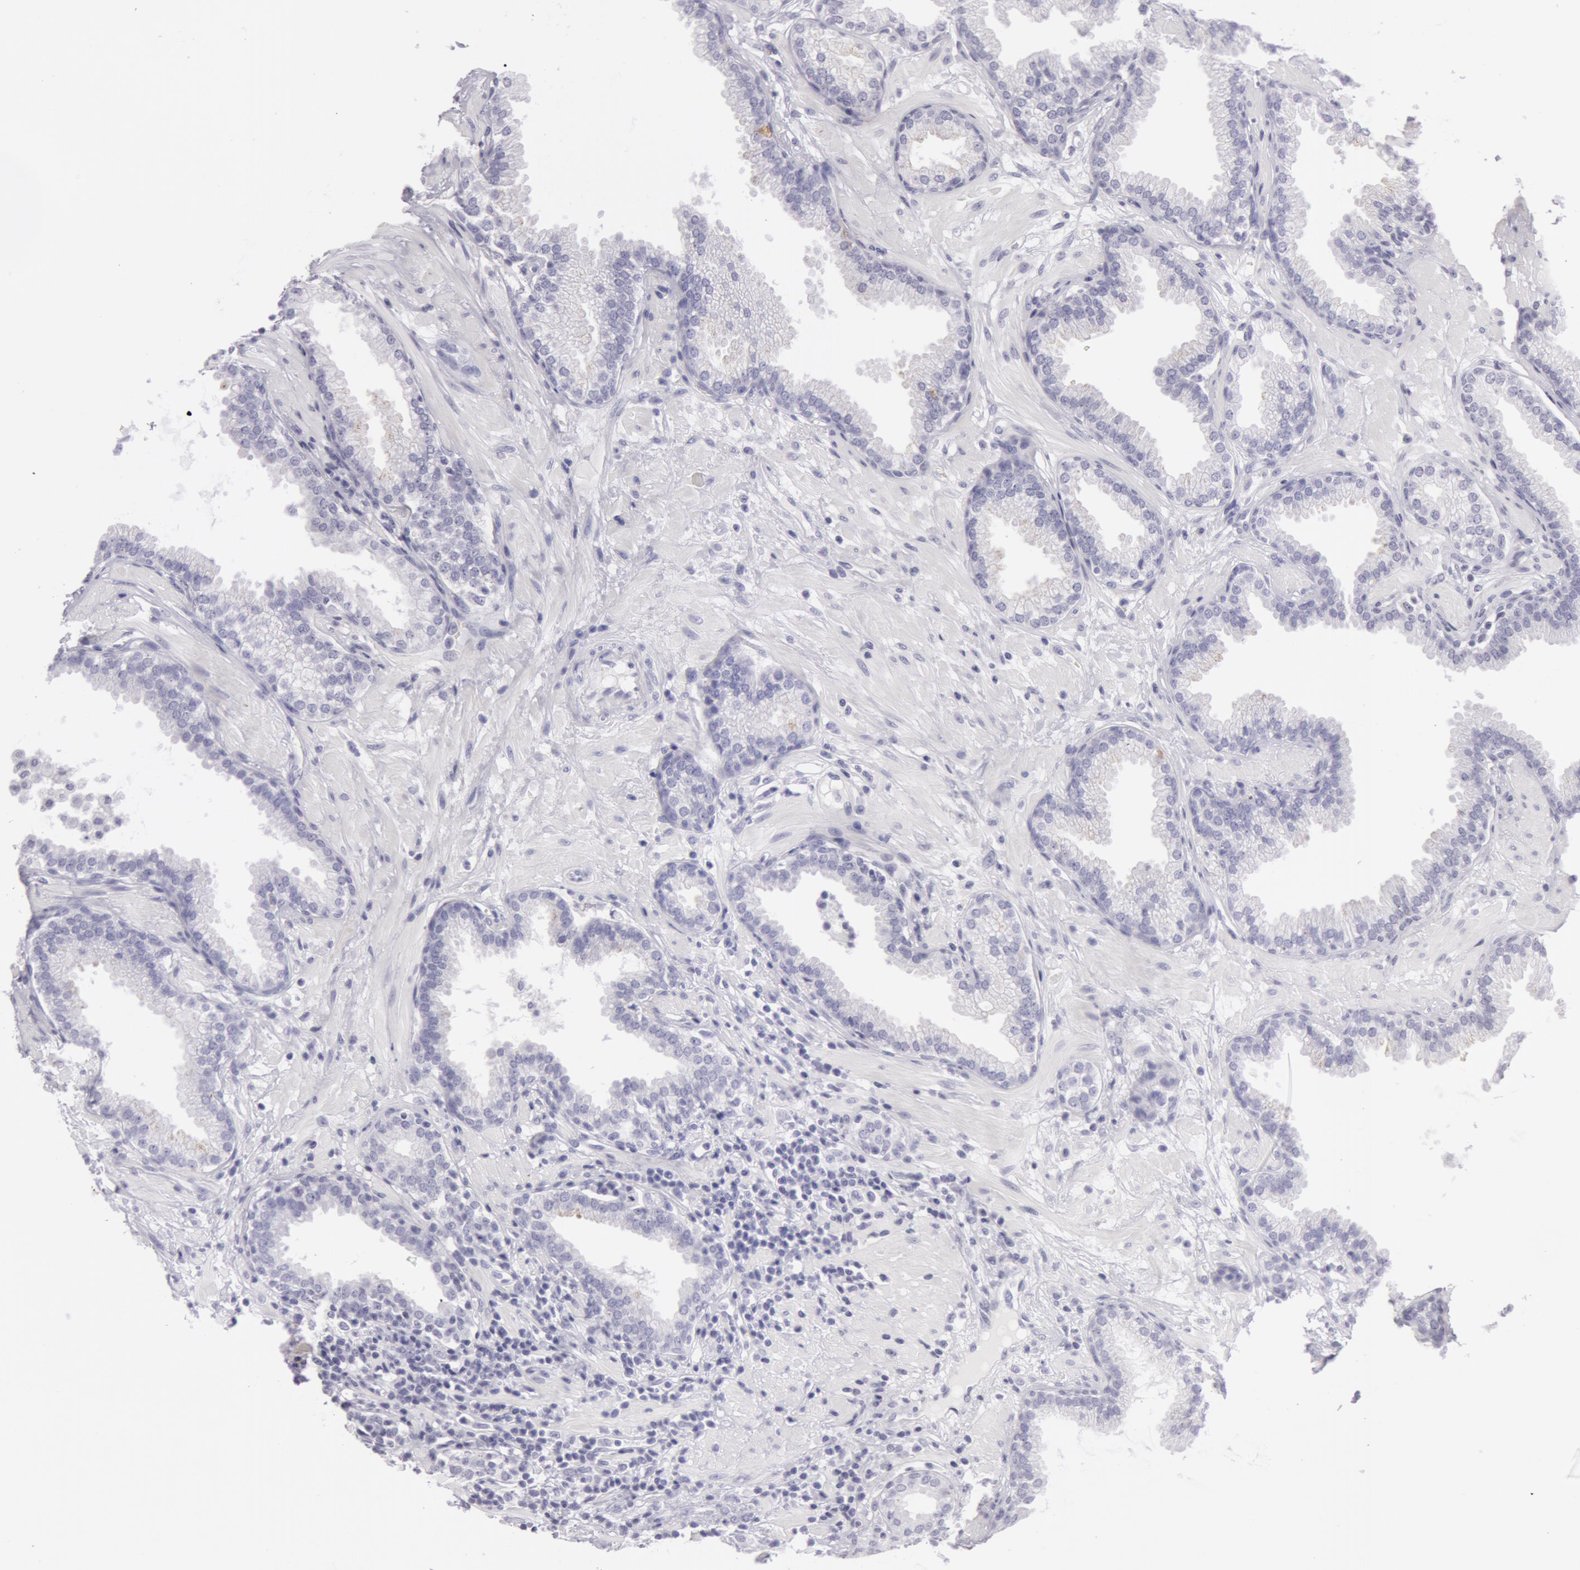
{"staining": {"intensity": "negative", "quantity": "none", "location": "none"}, "tissue": "prostate", "cell_type": "Glandular cells", "image_type": "normal", "snomed": [{"axis": "morphology", "description": "Normal tissue, NOS"}, {"axis": "topography", "description": "Prostate"}], "caption": "IHC photomicrograph of benign prostate: prostate stained with DAB exhibits no significant protein staining in glandular cells.", "gene": "AMACR", "patient": {"sex": "male", "age": 64}}